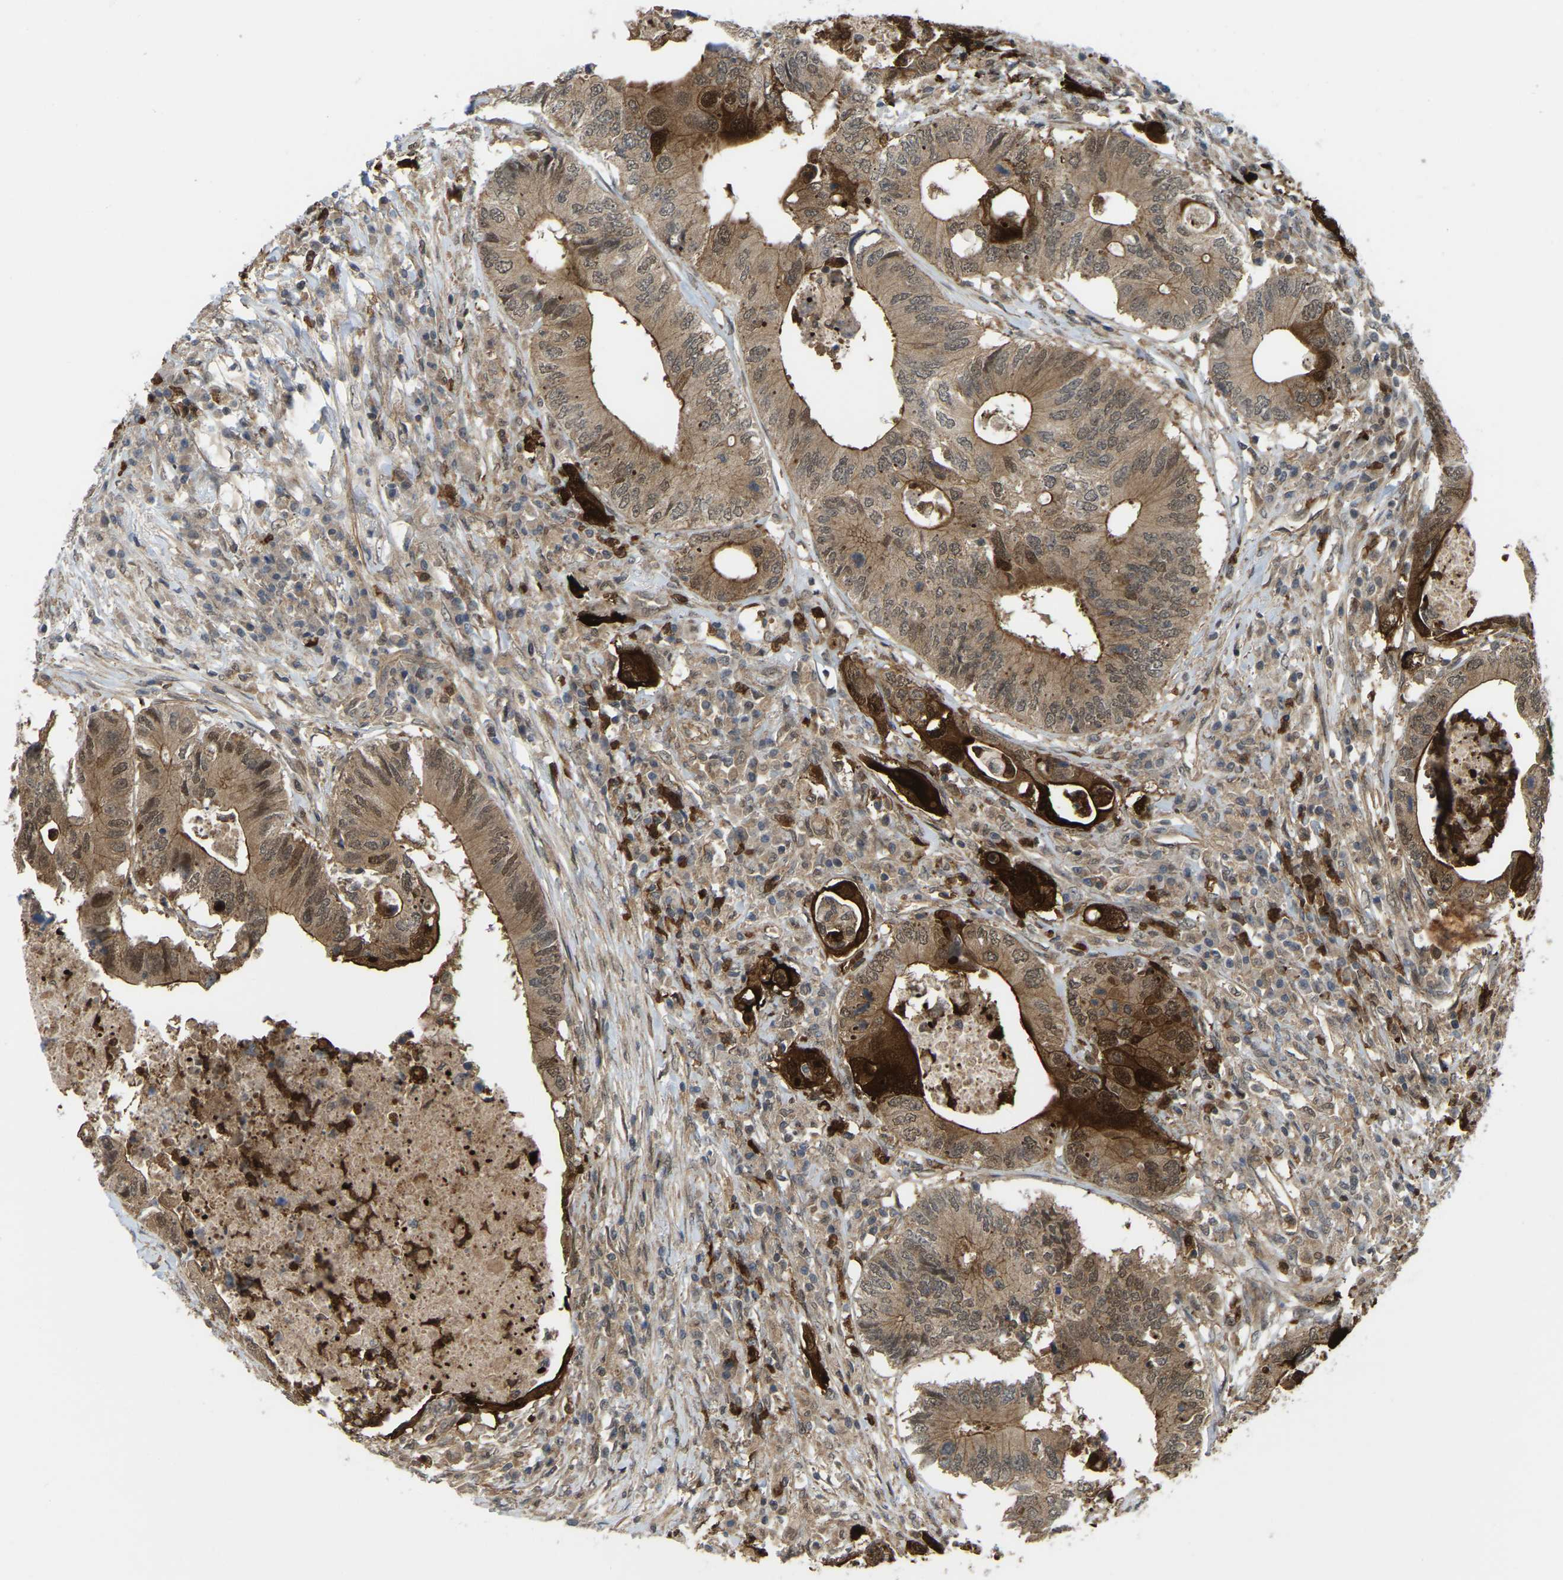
{"staining": {"intensity": "moderate", "quantity": ">75%", "location": "cytoplasmic/membranous"}, "tissue": "colorectal cancer", "cell_type": "Tumor cells", "image_type": "cancer", "snomed": [{"axis": "morphology", "description": "Adenocarcinoma, NOS"}, {"axis": "topography", "description": "Colon"}], "caption": "Approximately >75% of tumor cells in human adenocarcinoma (colorectal) reveal moderate cytoplasmic/membranous protein positivity as visualized by brown immunohistochemical staining.", "gene": "SERPINB5", "patient": {"sex": "male", "age": 71}}